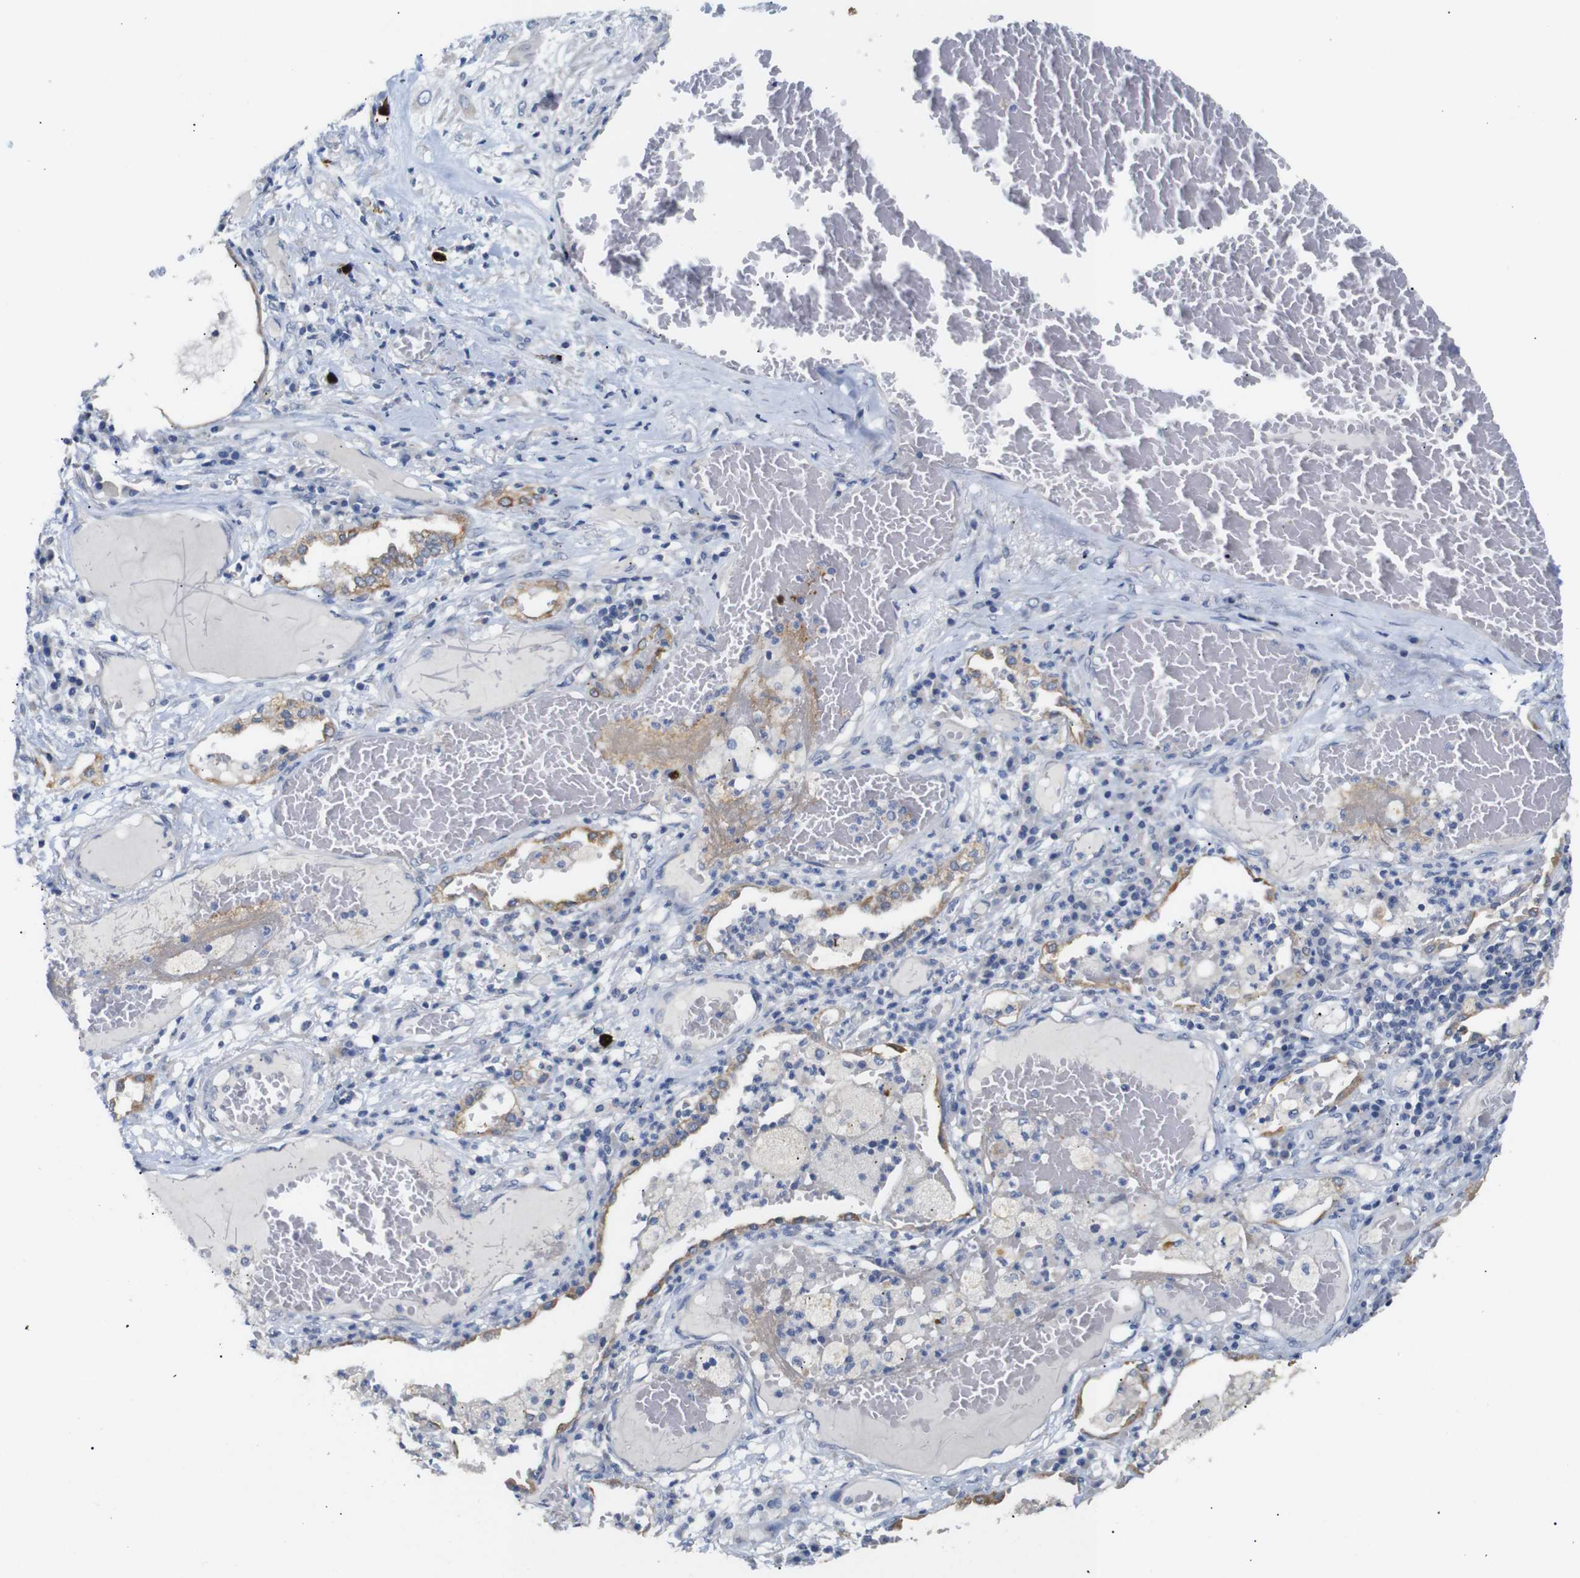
{"staining": {"intensity": "moderate", "quantity": "25%-75%", "location": "cytoplasmic/membranous"}, "tissue": "lung cancer", "cell_type": "Tumor cells", "image_type": "cancer", "snomed": [{"axis": "morphology", "description": "Squamous cell carcinoma, NOS"}, {"axis": "topography", "description": "Lung"}], "caption": "Lung cancer stained for a protein (brown) displays moderate cytoplasmic/membranous positive staining in approximately 25%-75% of tumor cells.", "gene": "ALOX15", "patient": {"sex": "male", "age": 71}}